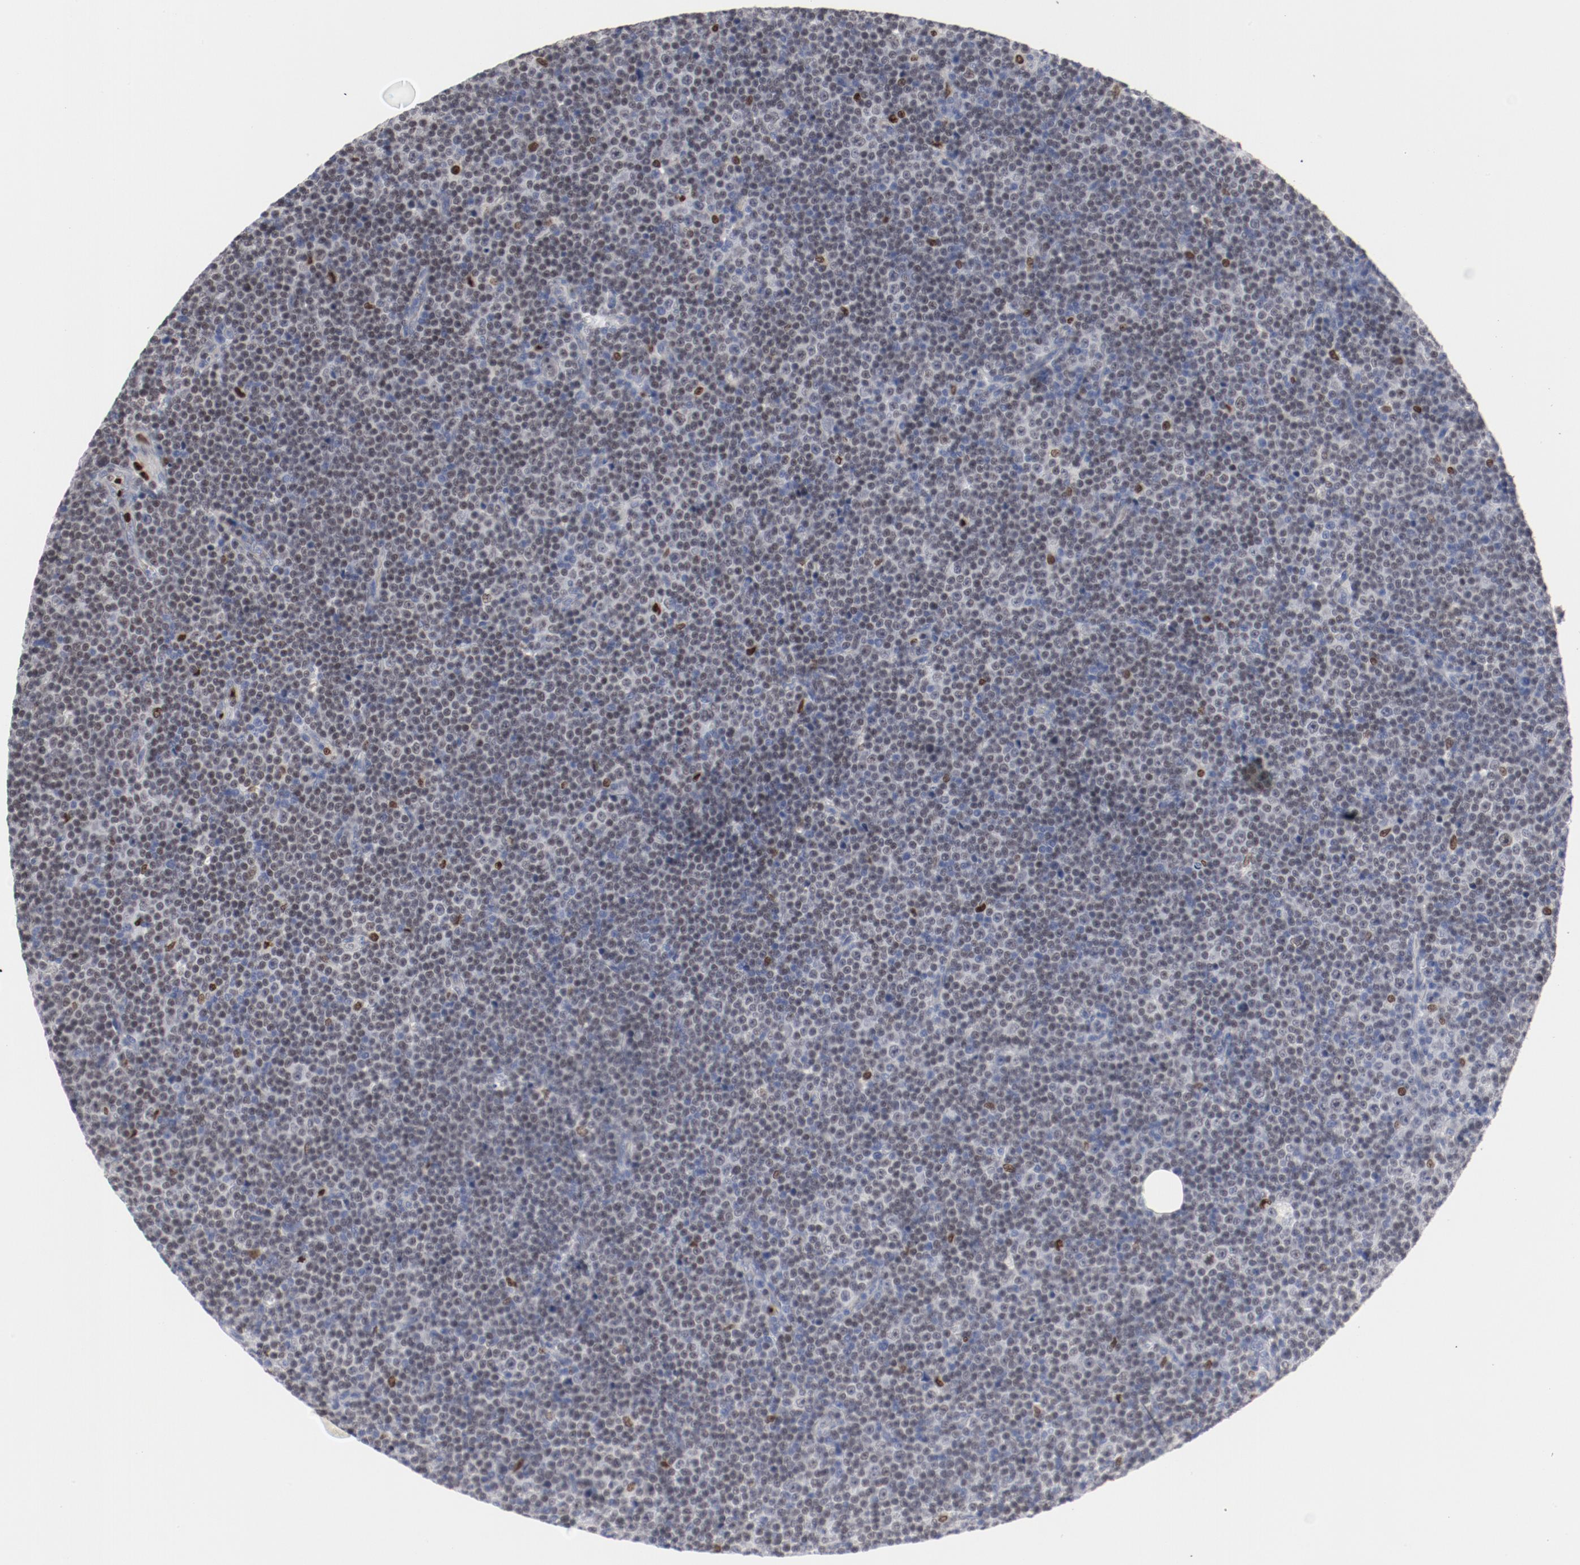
{"staining": {"intensity": "weak", "quantity": ">75%", "location": "nuclear"}, "tissue": "lymphoma", "cell_type": "Tumor cells", "image_type": "cancer", "snomed": [{"axis": "morphology", "description": "Malignant lymphoma, non-Hodgkin's type, Low grade"}, {"axis": "topography", "description": "Lymph node"}], "caption": "A high-resolution photomicrograph shows immunohistochemistry staining of lymphoma, which demonstrates weak nuclear staining in about >75% of tumor cells.", "gene": "SPI1", "patient": {"sex": "female", "age": 67}}